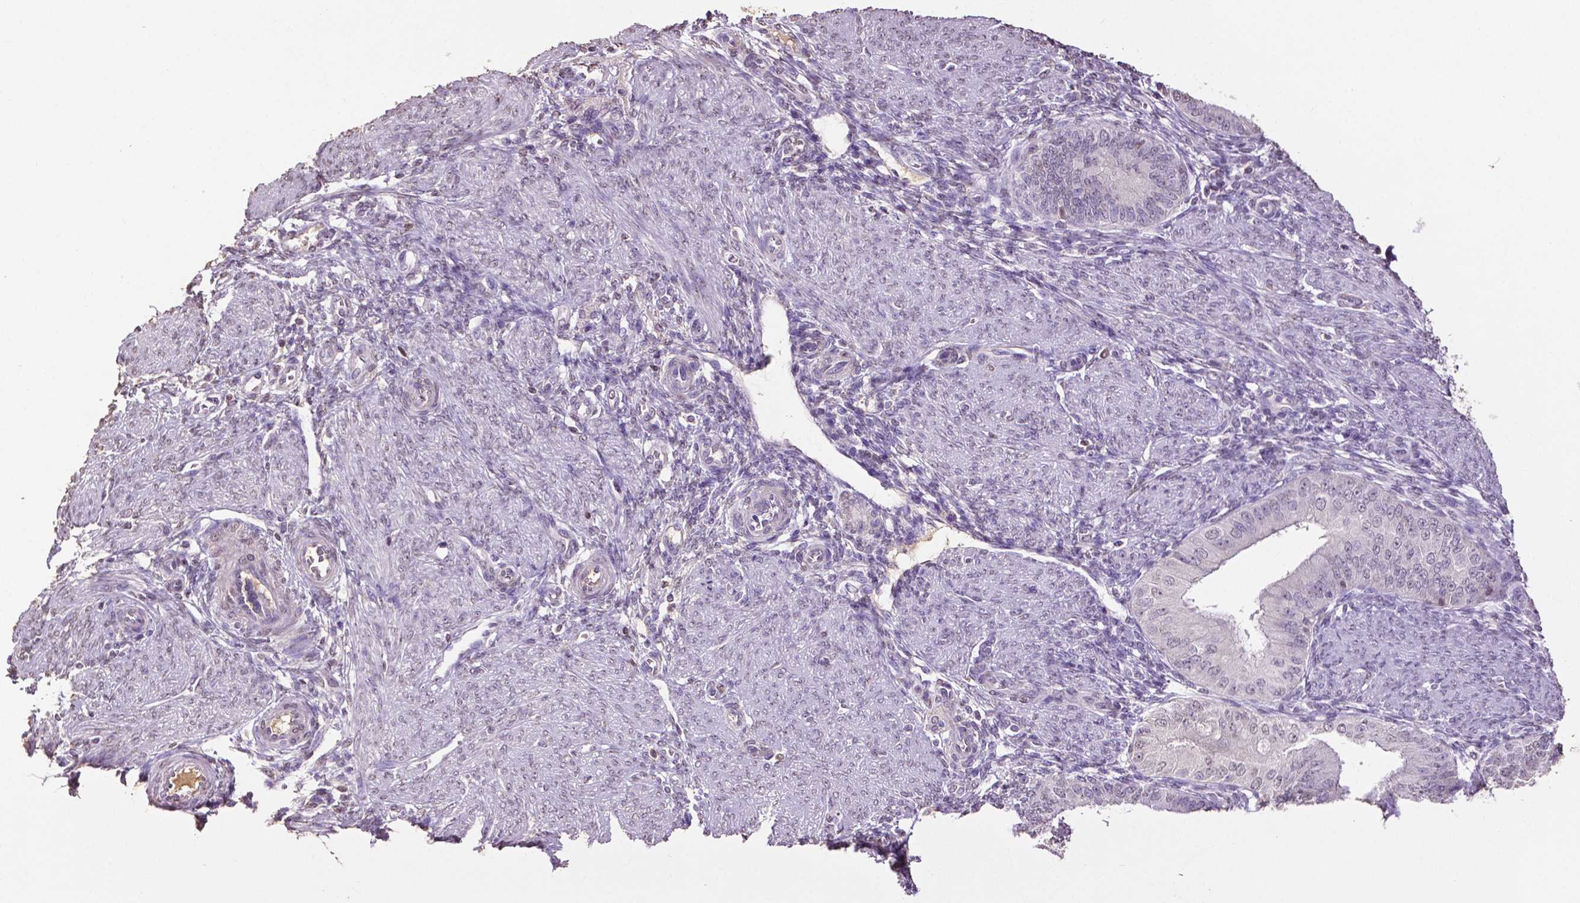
{"staining": {"intensity": "negative", "quantity": "none", "location": "none"}, "tissue": "endometrium", "cell_type": "Cells in endometrial stroma", "image_type": "normal", "snomed": [{"axis": "morphology", "description": "Normal tissue, NOS"}, {"axis": "topography", "description": "Endometrium"}], "caption": "A high-resolution image shows IHC staining of benign endometrium, which displays no significant staining in cells in endometrial stroma.", "gene": "RUNX3", "patient": {"sex": "female", "age": 39}}